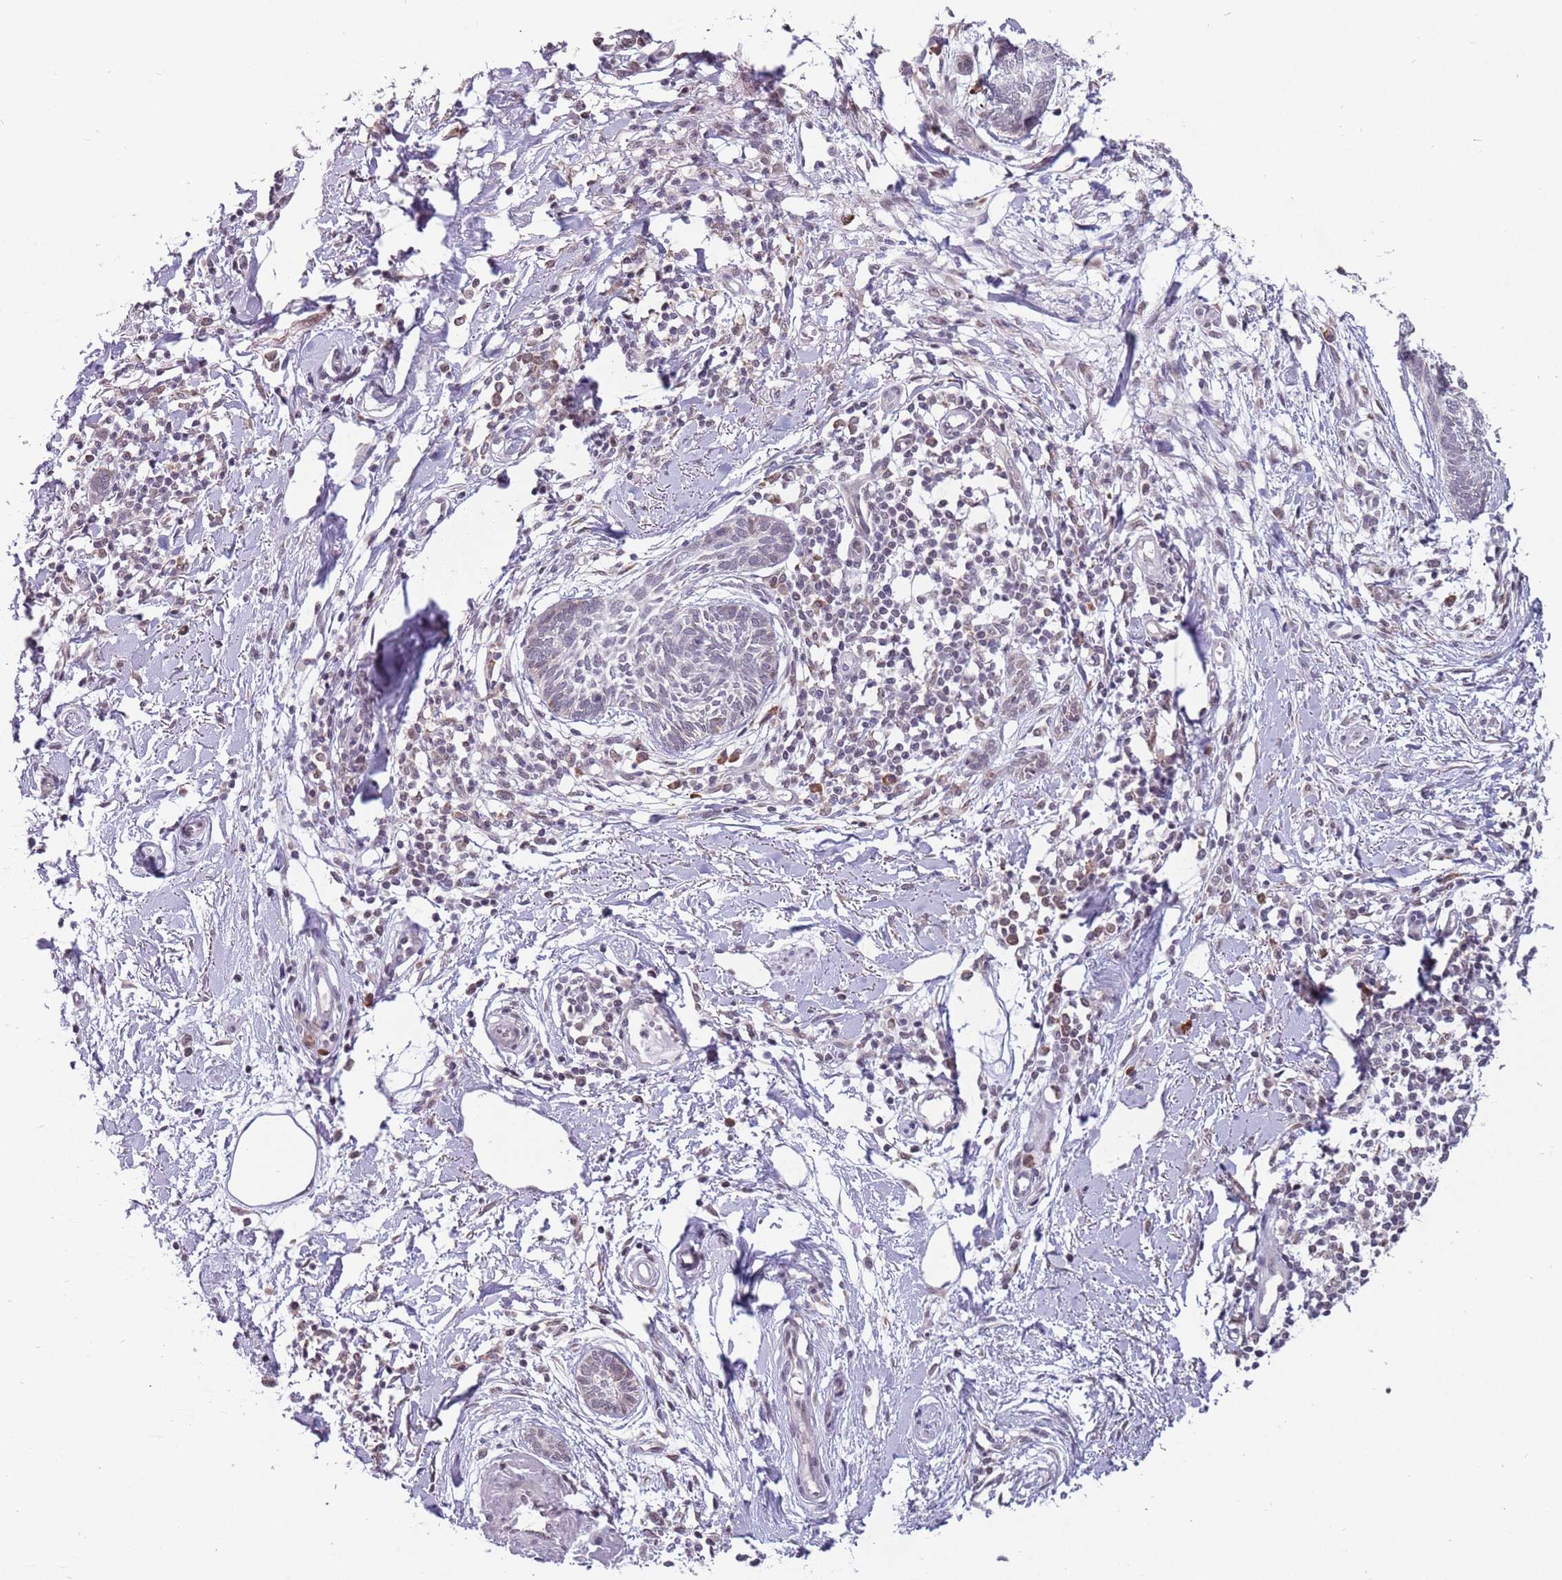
{"staining": {"intensity": "weak", "quantity": "<25%", "location": "cytoplasmic/membranous"}, "tissue": "skin cancer", "cell_type": "Tumor cells", "image_type": "cancer", "snomed": [{"axis": "morphology", "description": "Basal cell carcinoma"}, {"axis": "topography", "description": "Skin"}], "caption": "Immunohistochemistry (IHC) histopathology image of neoplastic tissue: human skin cancer (basal cell carcinoma) stained with DAB (3,3'-diaminobenzidine) displays no significant protein staining in tumor cells.", "gene": "BARD1", "patient": {"sex": "female", "age": 81}}